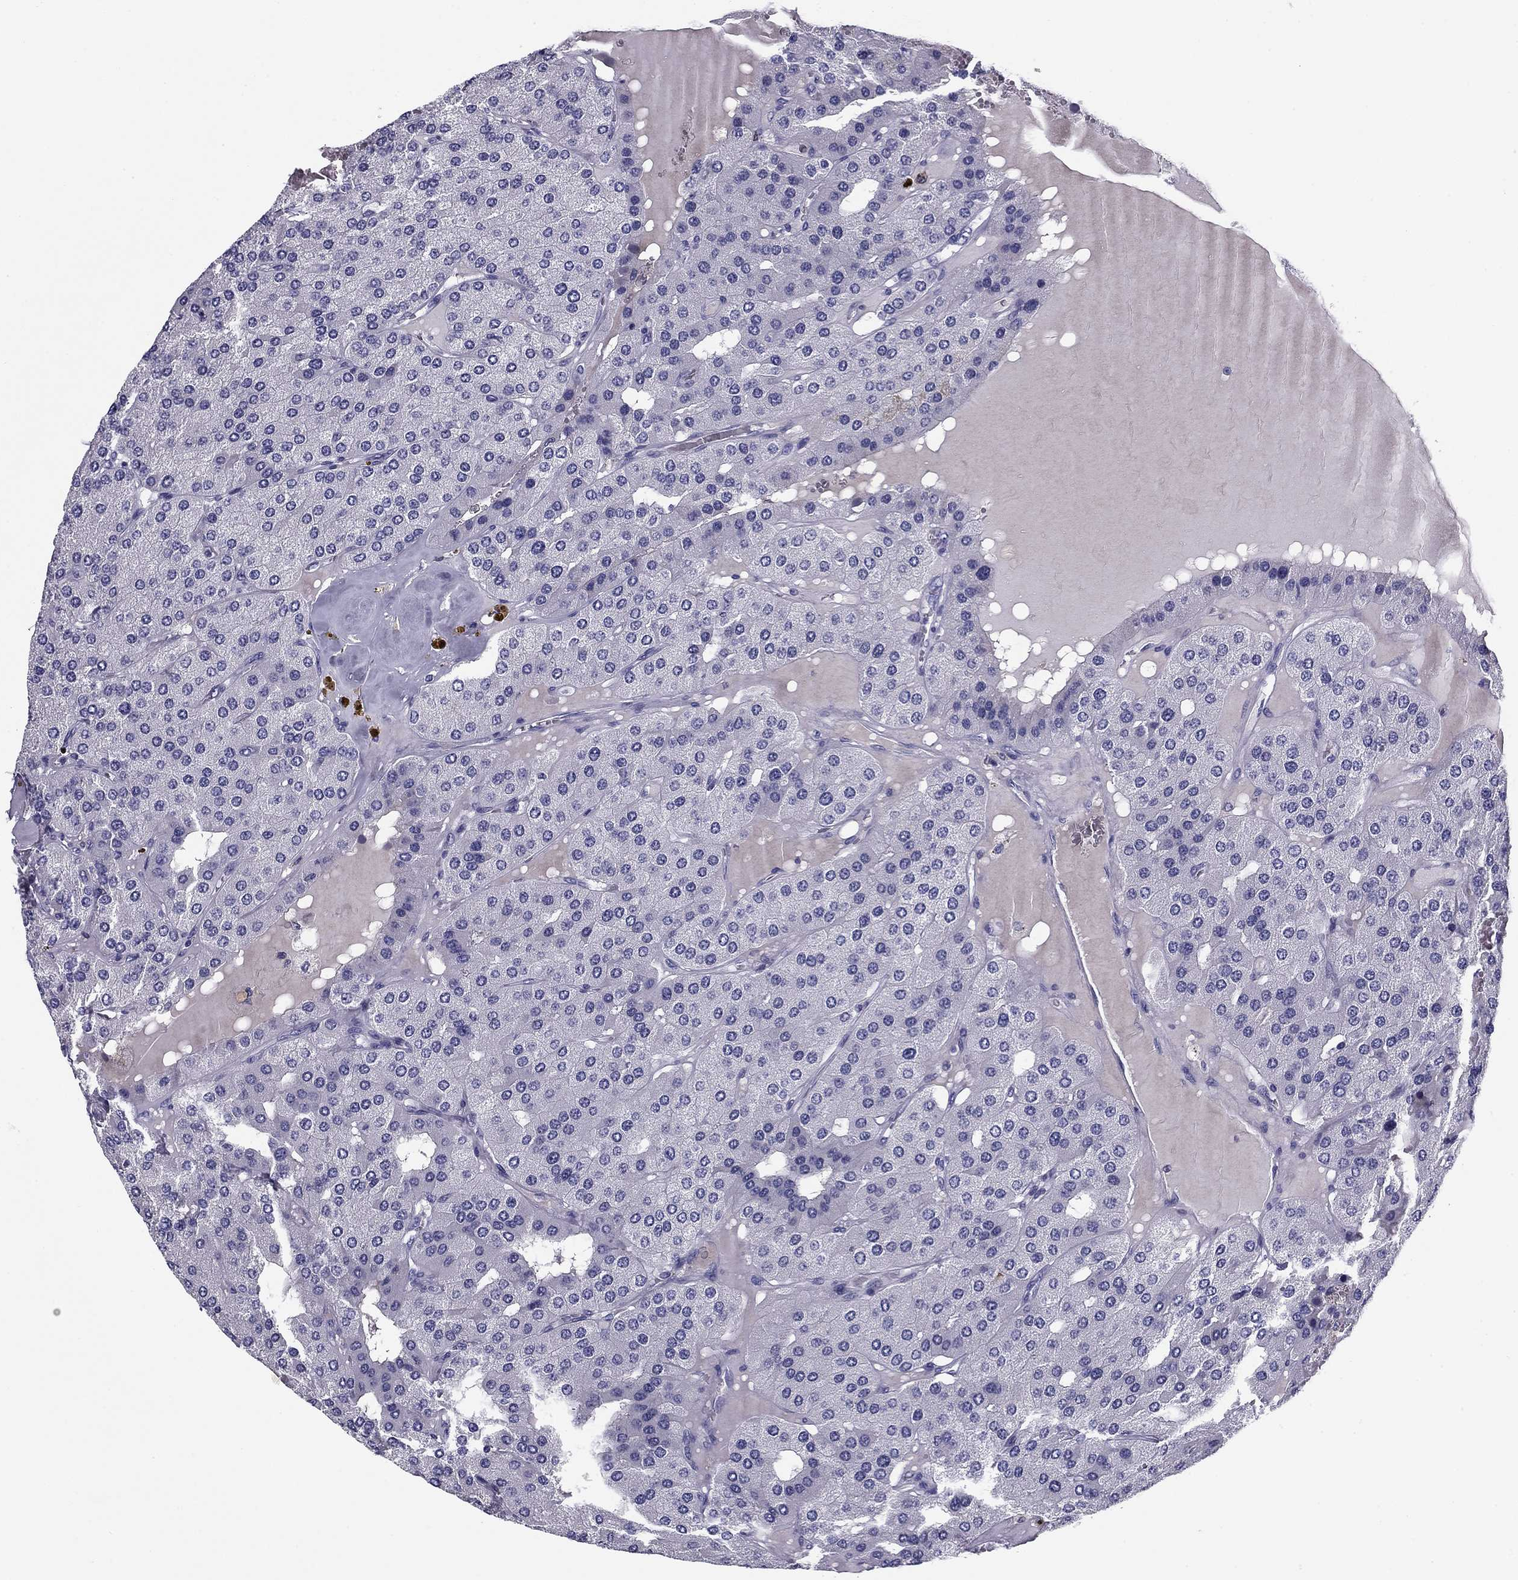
{"staining": {"intensity": "negative", "quantity": "none", "location": "none"}, "tissue": "parathyroid gland", "cell_type": "Glandular cells", "image_type": "normal", "snomed": [{"axis": "morphology", "description": "Normal tissue, NOS"}, {"axis": "morphology", "description": "Adenoma, NOS"}, {"axis": "topography", "description": "Parathyroid gland"}], "caption": "This is a photomicrograph of immunohistochemistry staining of normal parathyroid gland, which shows no expression in glandular cells. (Stains: DAB (3,3'-diaminobenzidine) immunohistochemistry with hematoxylin counter stain, Microscopy: brightfield microscopy at high magnification).", "gene": "FLNC", "patient": {"sex": "female", "age": 86}}